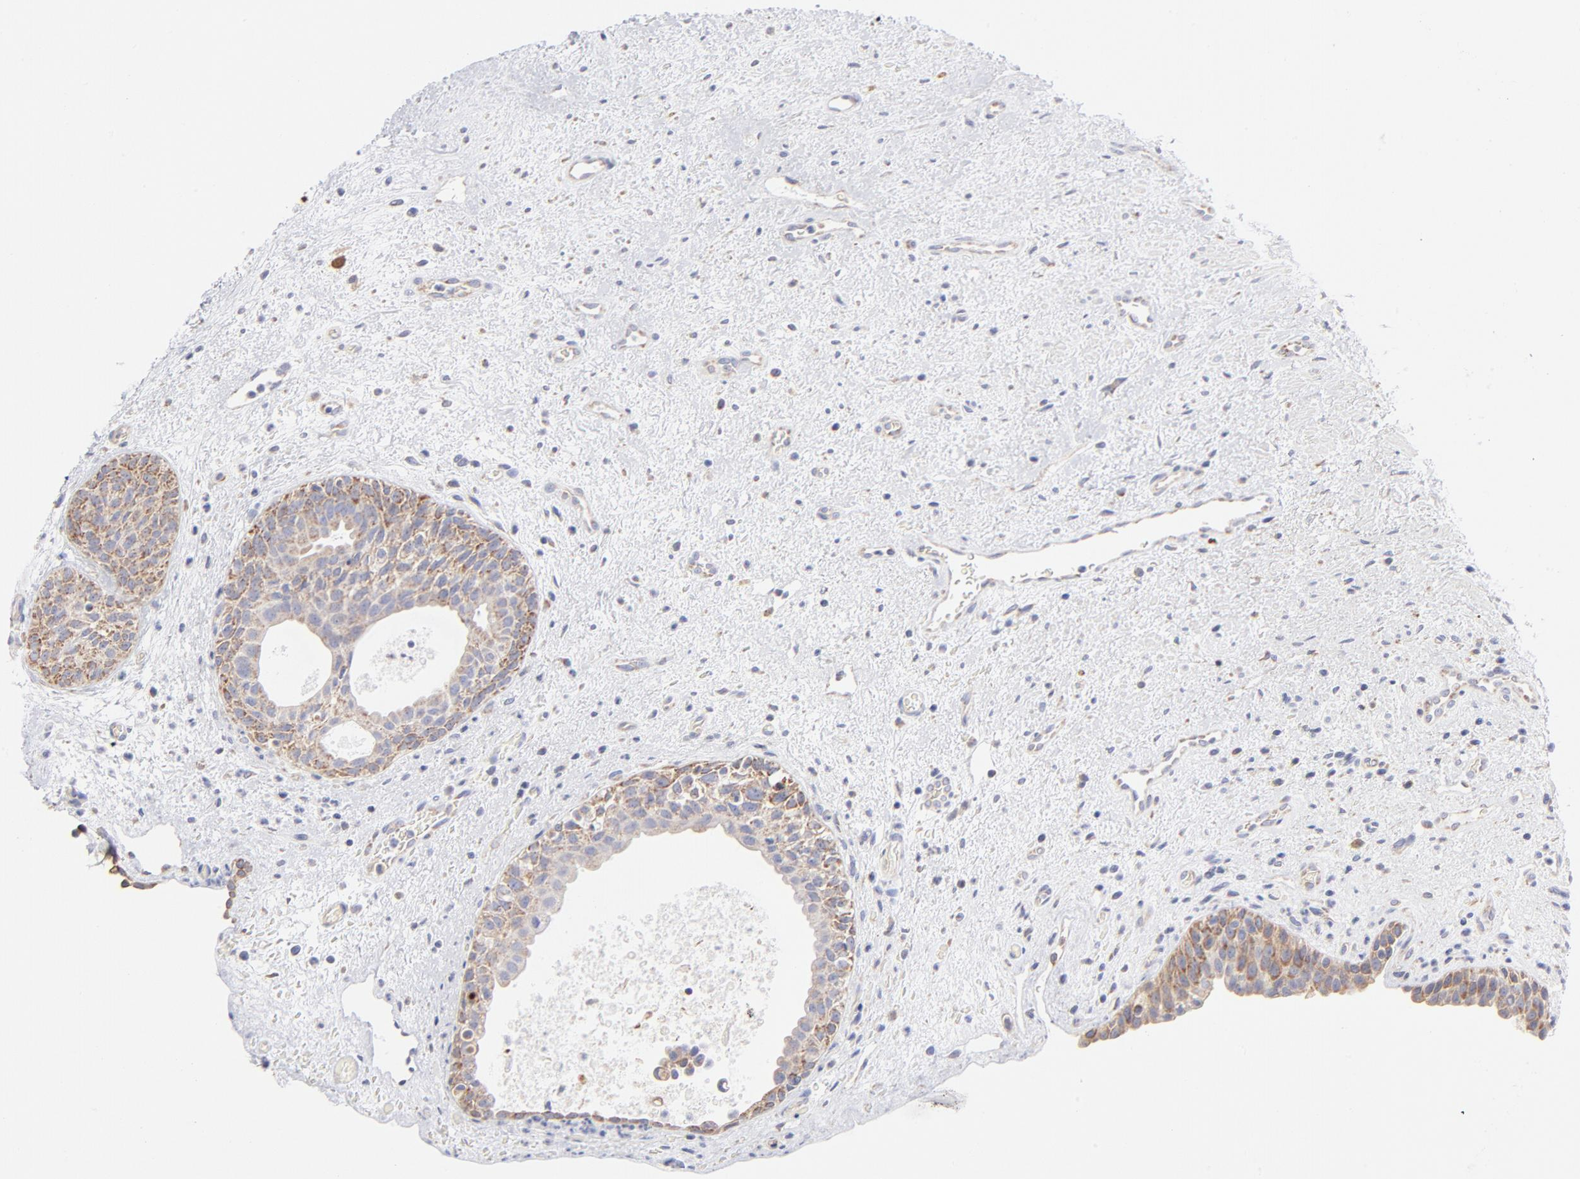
{"staining": {"intensity": "weak", "quantity": "25%-75%", "location": "cytoplasmic/membranous"}, "tissue": "urinary bladder", "cell_type": "Urothelial cells", "image_type": "normal", "snomed": [{"axis": "morphology", "description": "Normal tissue, NOS"}, {"axis": "topography", "description": "Urinary bladder"}], "caption": "Urothelial cells show weak cytoplasmic/membranous staining in approximately 25%-75% of cells in normal urinary bladder.", "gene": "TIMM8A", "patient": {"sex": "male", "age": 48}}